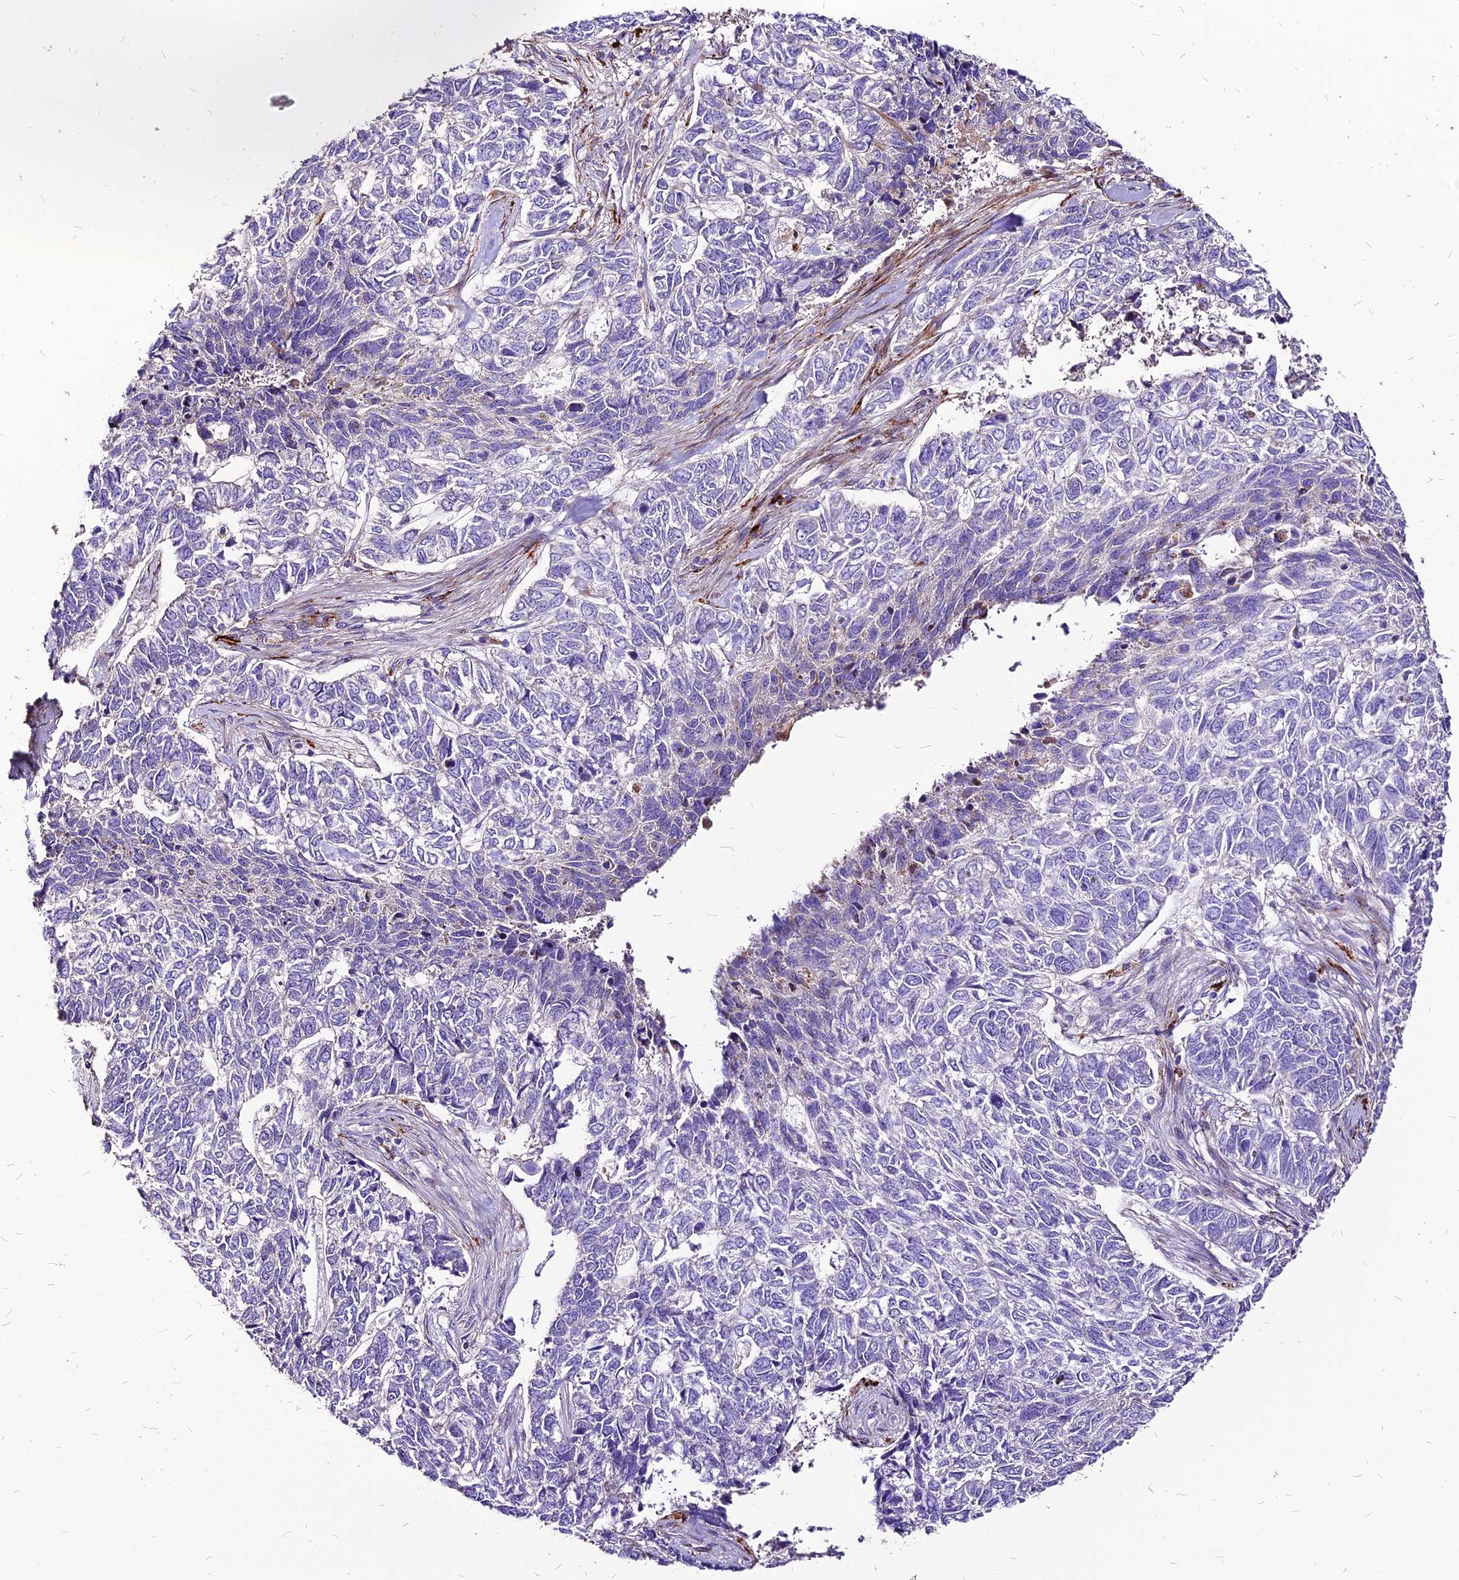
{"staining": {"intensity": "negative", "quantity": "none", "location": "none"}, "tissue": "skin cancer", "cell_type": "Tumor cells", "image_type": "cancer", "snomed": [{"axis": "morphology", "description": "Basal cell carcinoma"}, {"axis": "topography", "description": "Skin"}], "caption": "Tumor cells are negative for brown protein staining in skin basal cell carcinoma.", "gene": "RIMOC1", "patient": {"sex": "female", "age": 65}}